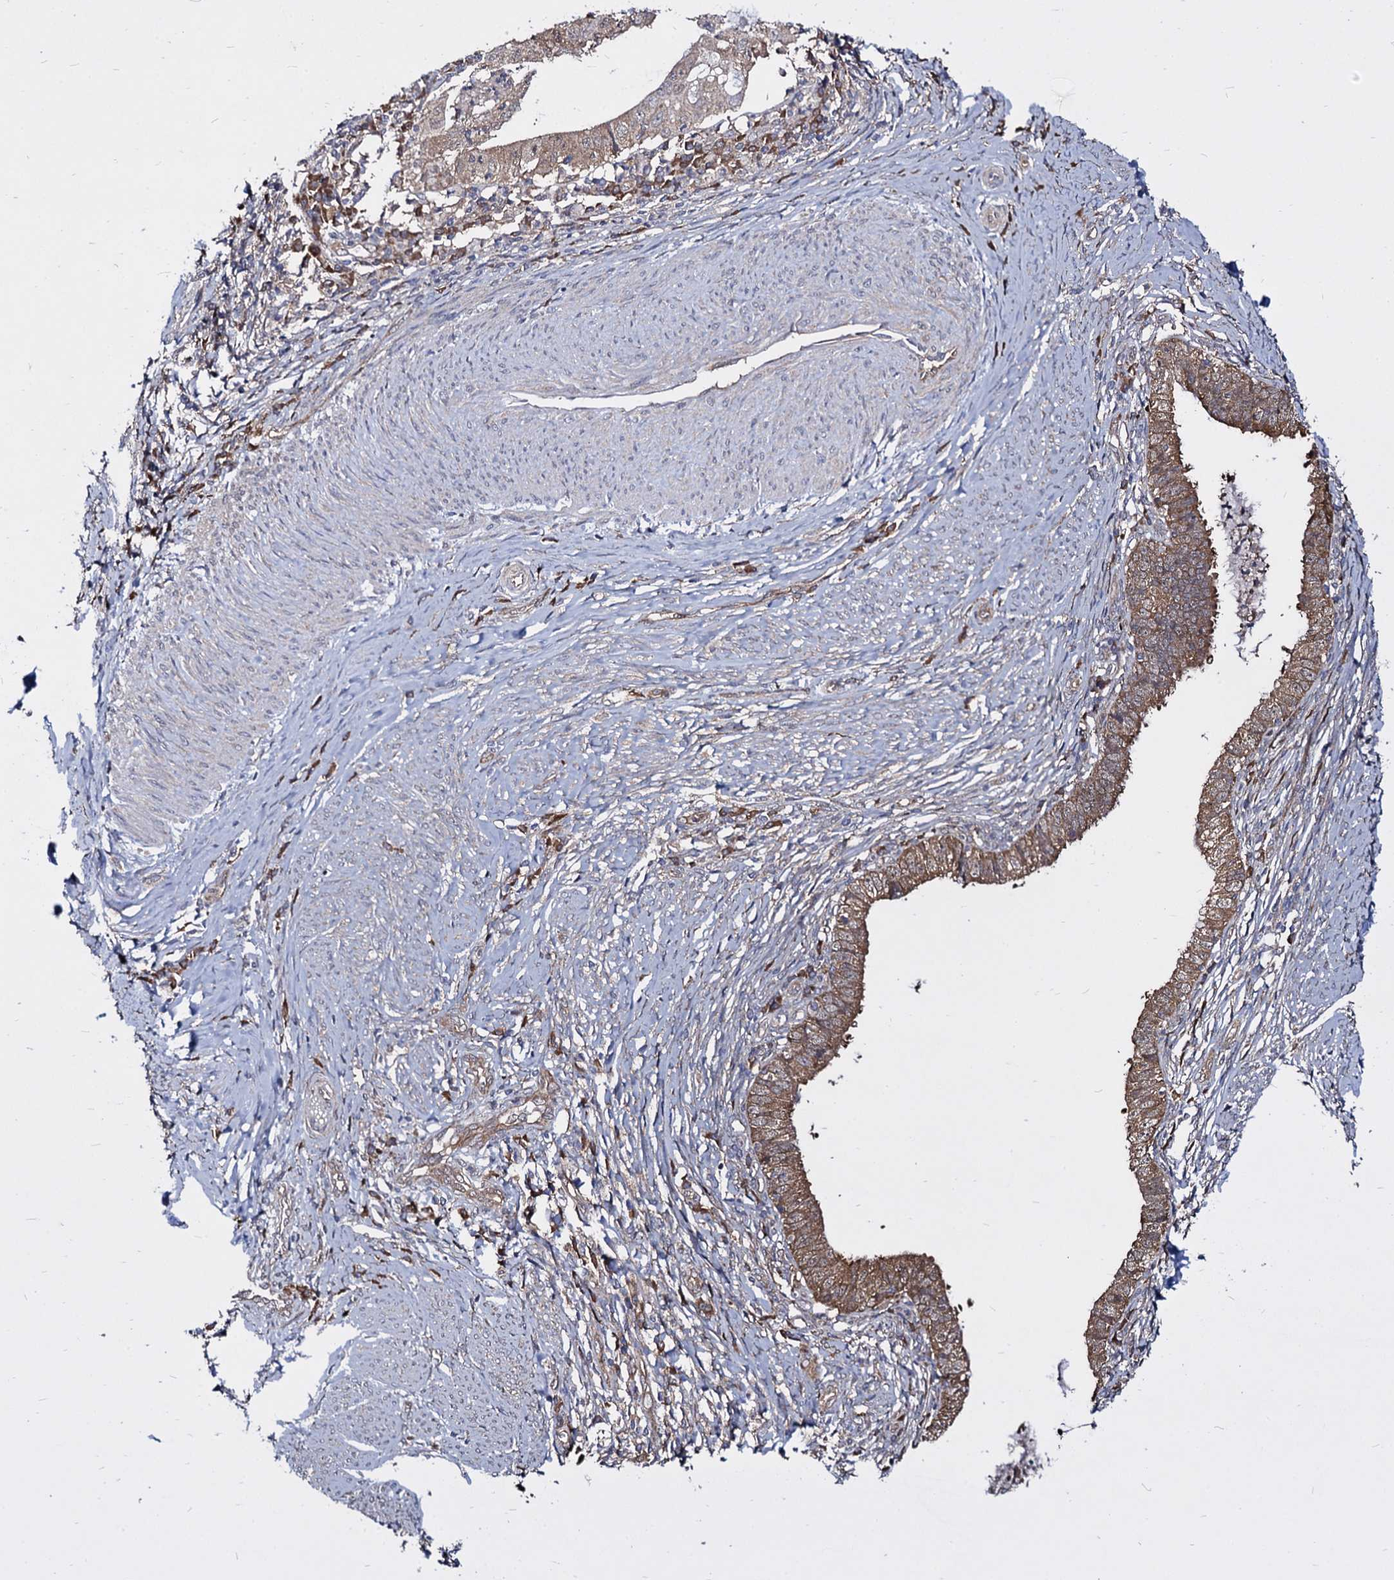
{"staining": {"intensity": "moderate", "quantity": ">75%", "location": "cytoplasmic/membranous"}, "tissue": "cervical cancer", "cell_type": "Tumor cells", "image_type": "cancer", "snomed": [{"axis": "morphology", "description": "Adenocarcinoma, NOS"}, {"axis": "topography", "description": "Cervix"}], "caption": "The immunohistochemical stain shows moderate cytoplasmic/membranous staining in tumor cells of cervical cancer tissue.", "gene": "NME1", "patient": {"sex": "female", "age": 36}}